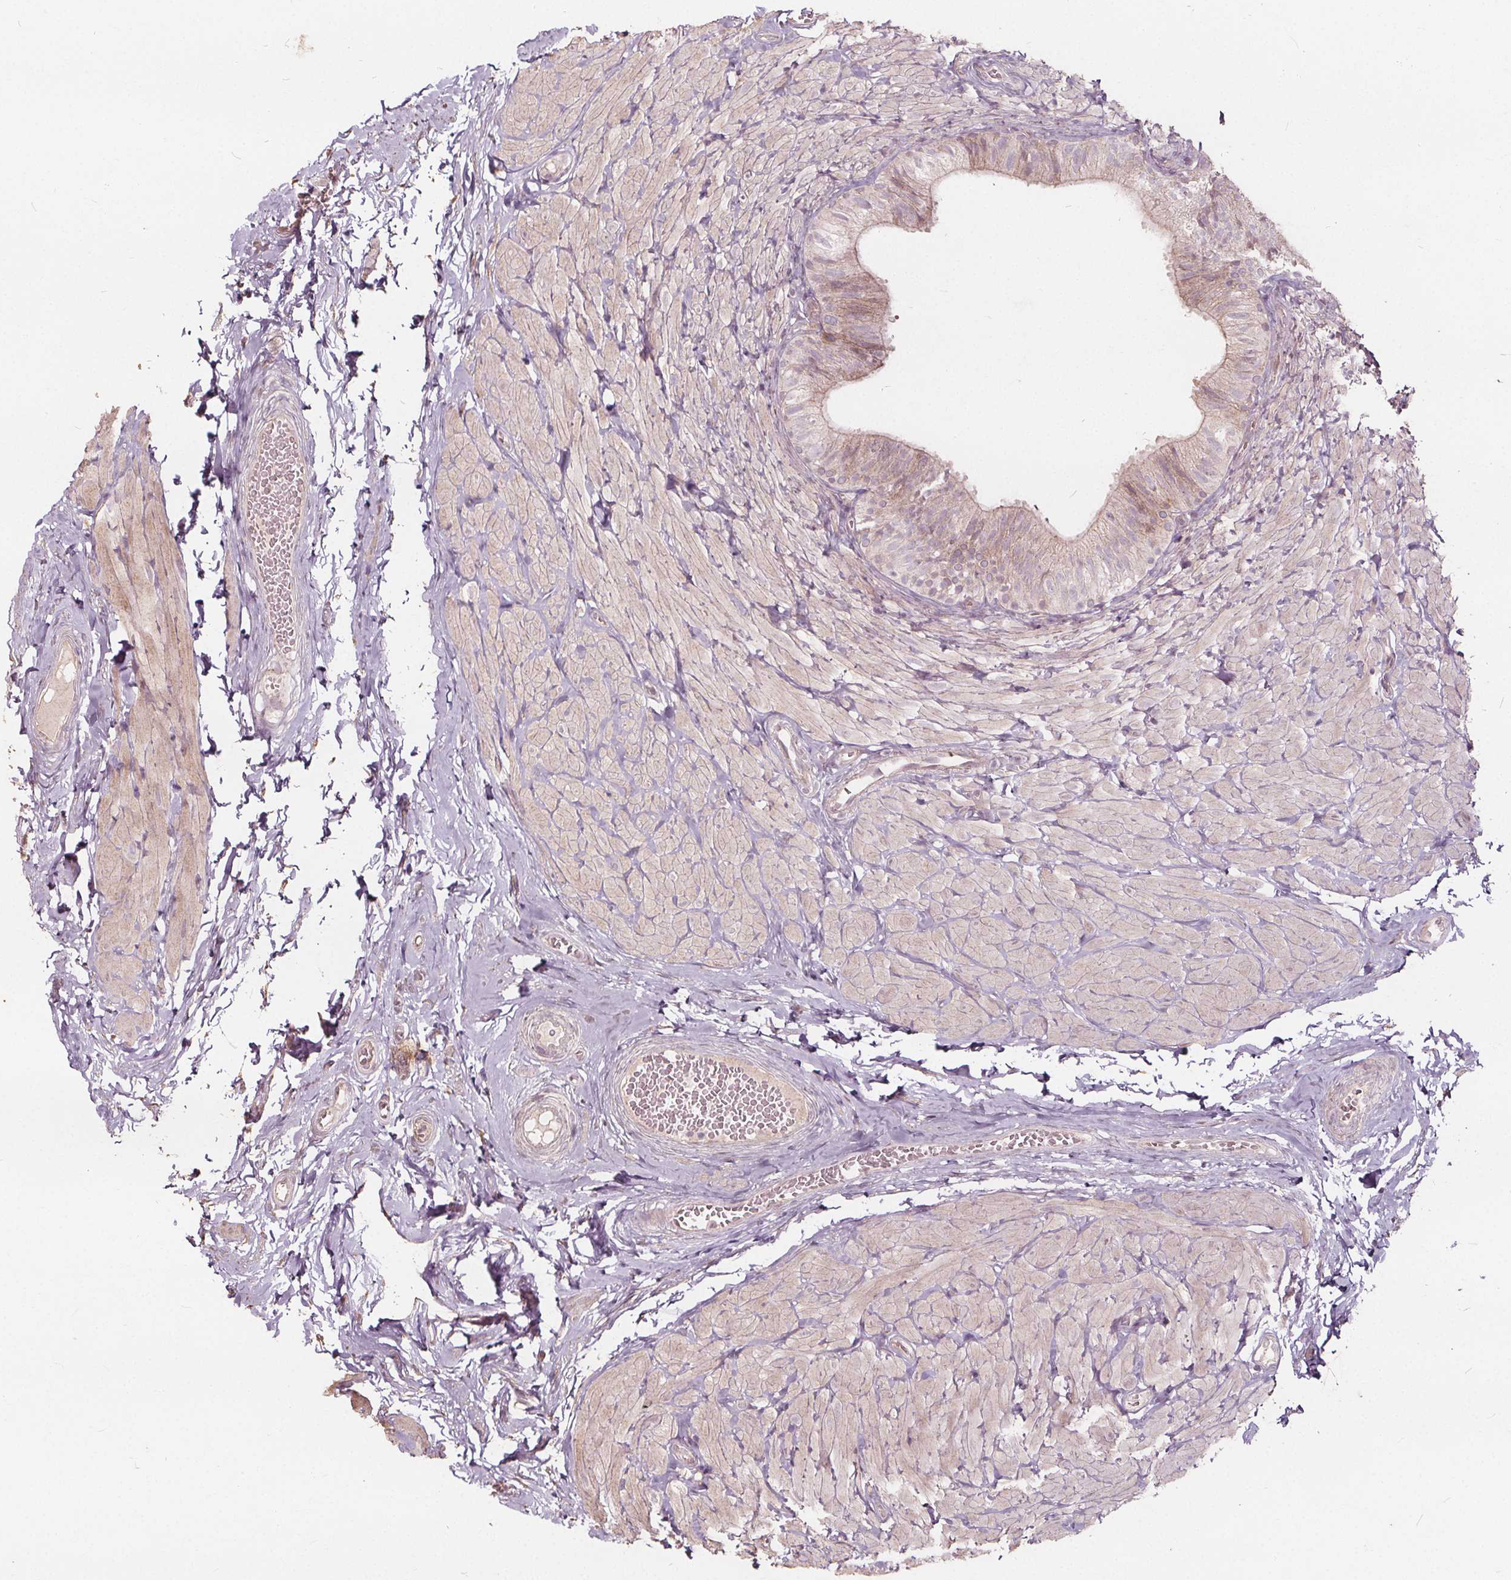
{"staining": {"intensity": "weak", "quantity": "25%-75%", "location": "cytoplasmic/membranous"}, "tissue": "epididymis", "cell_type": "Glandular cells", "image_type": "normal", "snomed": [{"axis": "morphology", "description": "Normal tissue, NOS"}, {"axis": "topography", "description": "Epididymis, spermatic cord, NOS"}, {"axis": "topography", "description": "Epididymis"}, {"axis": "topography", "description": "Peripheral nerve tissue"}], "caption": "Immunohistochemical staining of normal epididymis demonstrates low levels of weak cytoplasmic/membranous expression in about 25%-75% of glandular cells.", "gene": "PTPRT", "patient": {"sex": "male", "age": 29}}